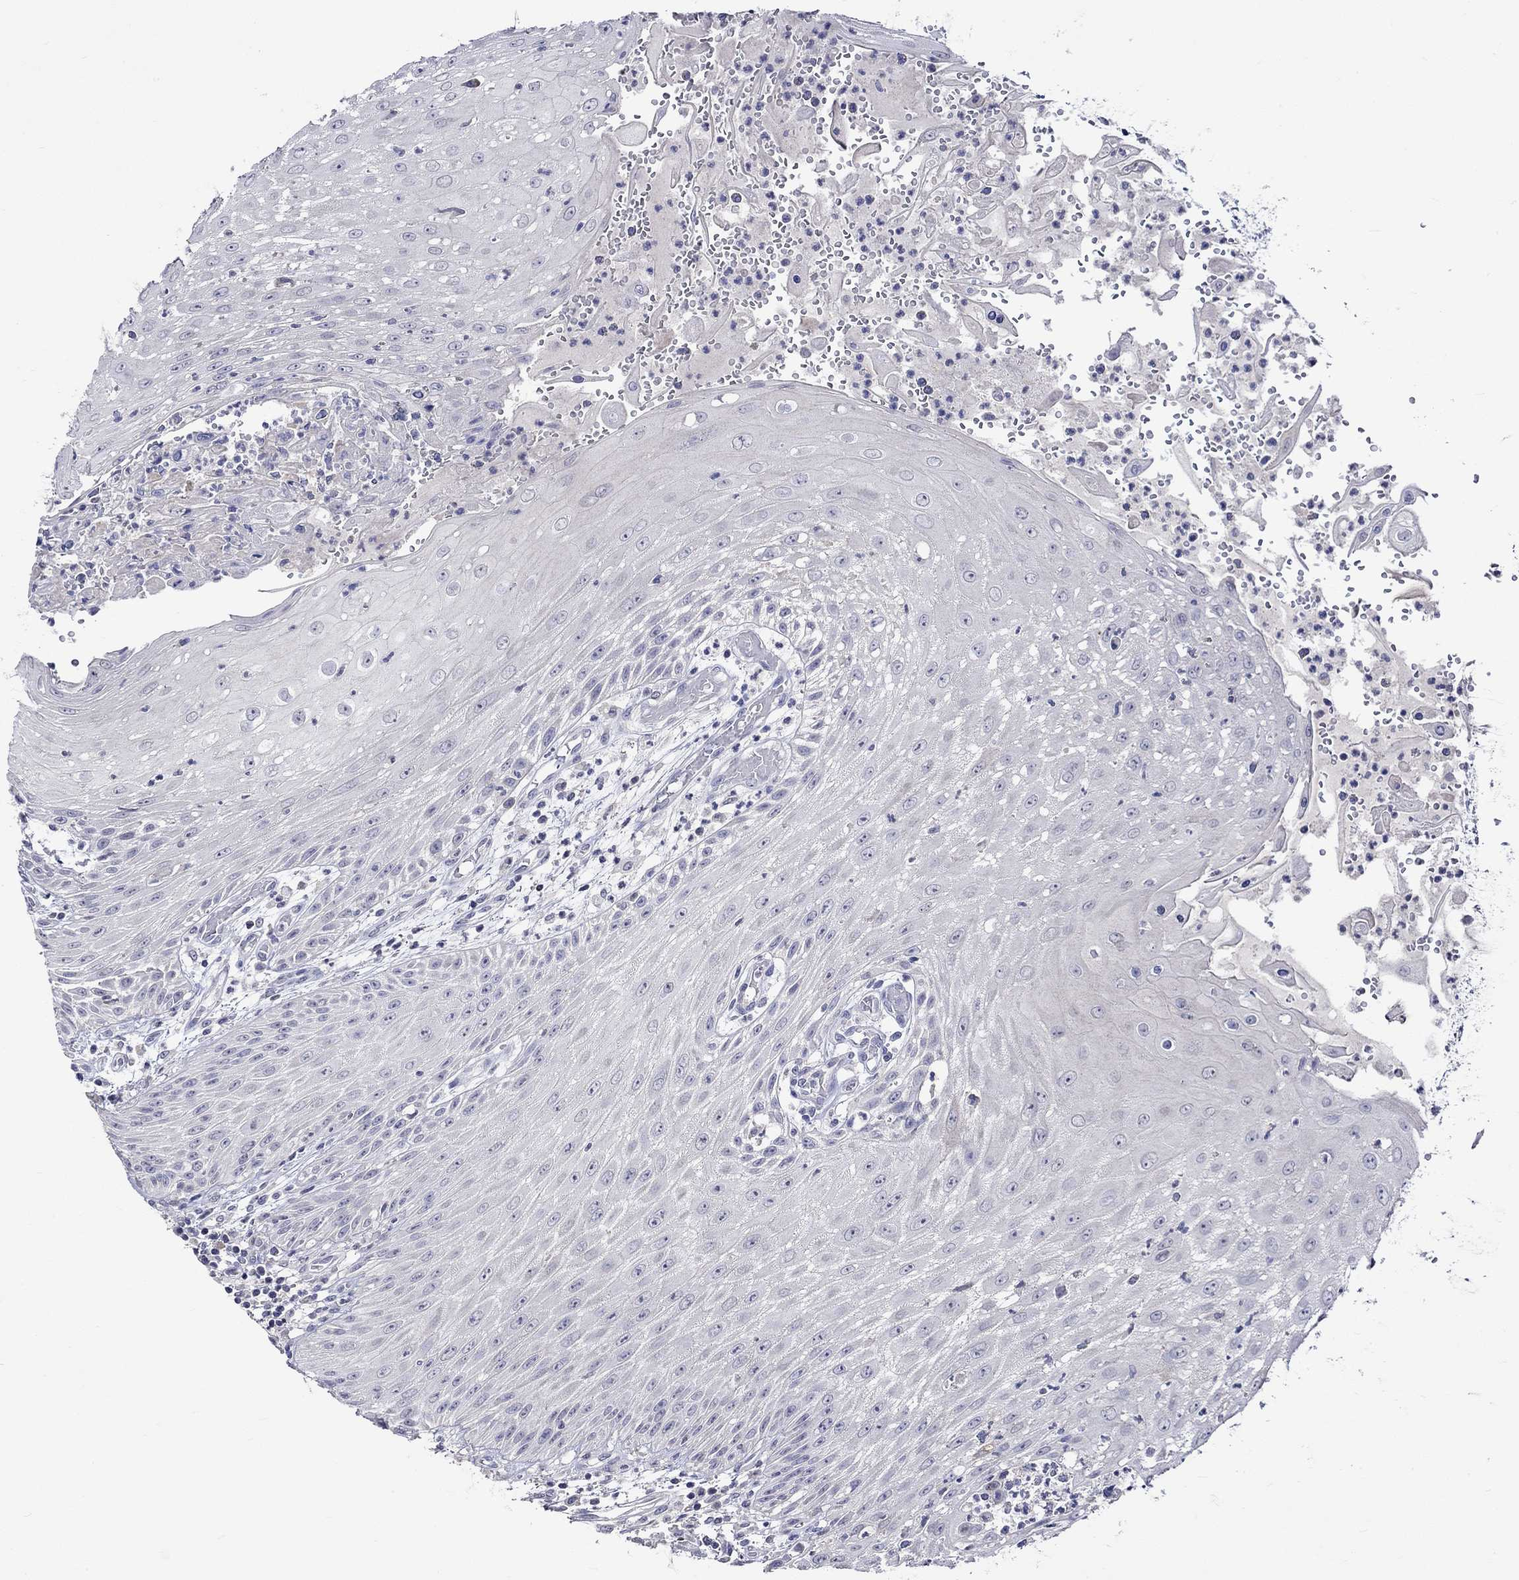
{"staining": {"intensity": "negative", "quantity": "none", "location": "none"}, "tissue": "head and neck cancer", "cell_type": "Tumor cells", "image_type": "cancer", "snomed": [{"axis": "morphology", "description": "Squamous cell carcinoma, NOS"}, {"axis": "topography", "description": "Oral tissue"}, {"axis": "topography", "description": "Head-Neck"}], "caption": "A histopathology image of human head and neck cancer (squamous cell carcinoma) is negative for staining in tumor cells.", "gene": "CRYAB", "patient": {"sex": "male", "age": 58}}